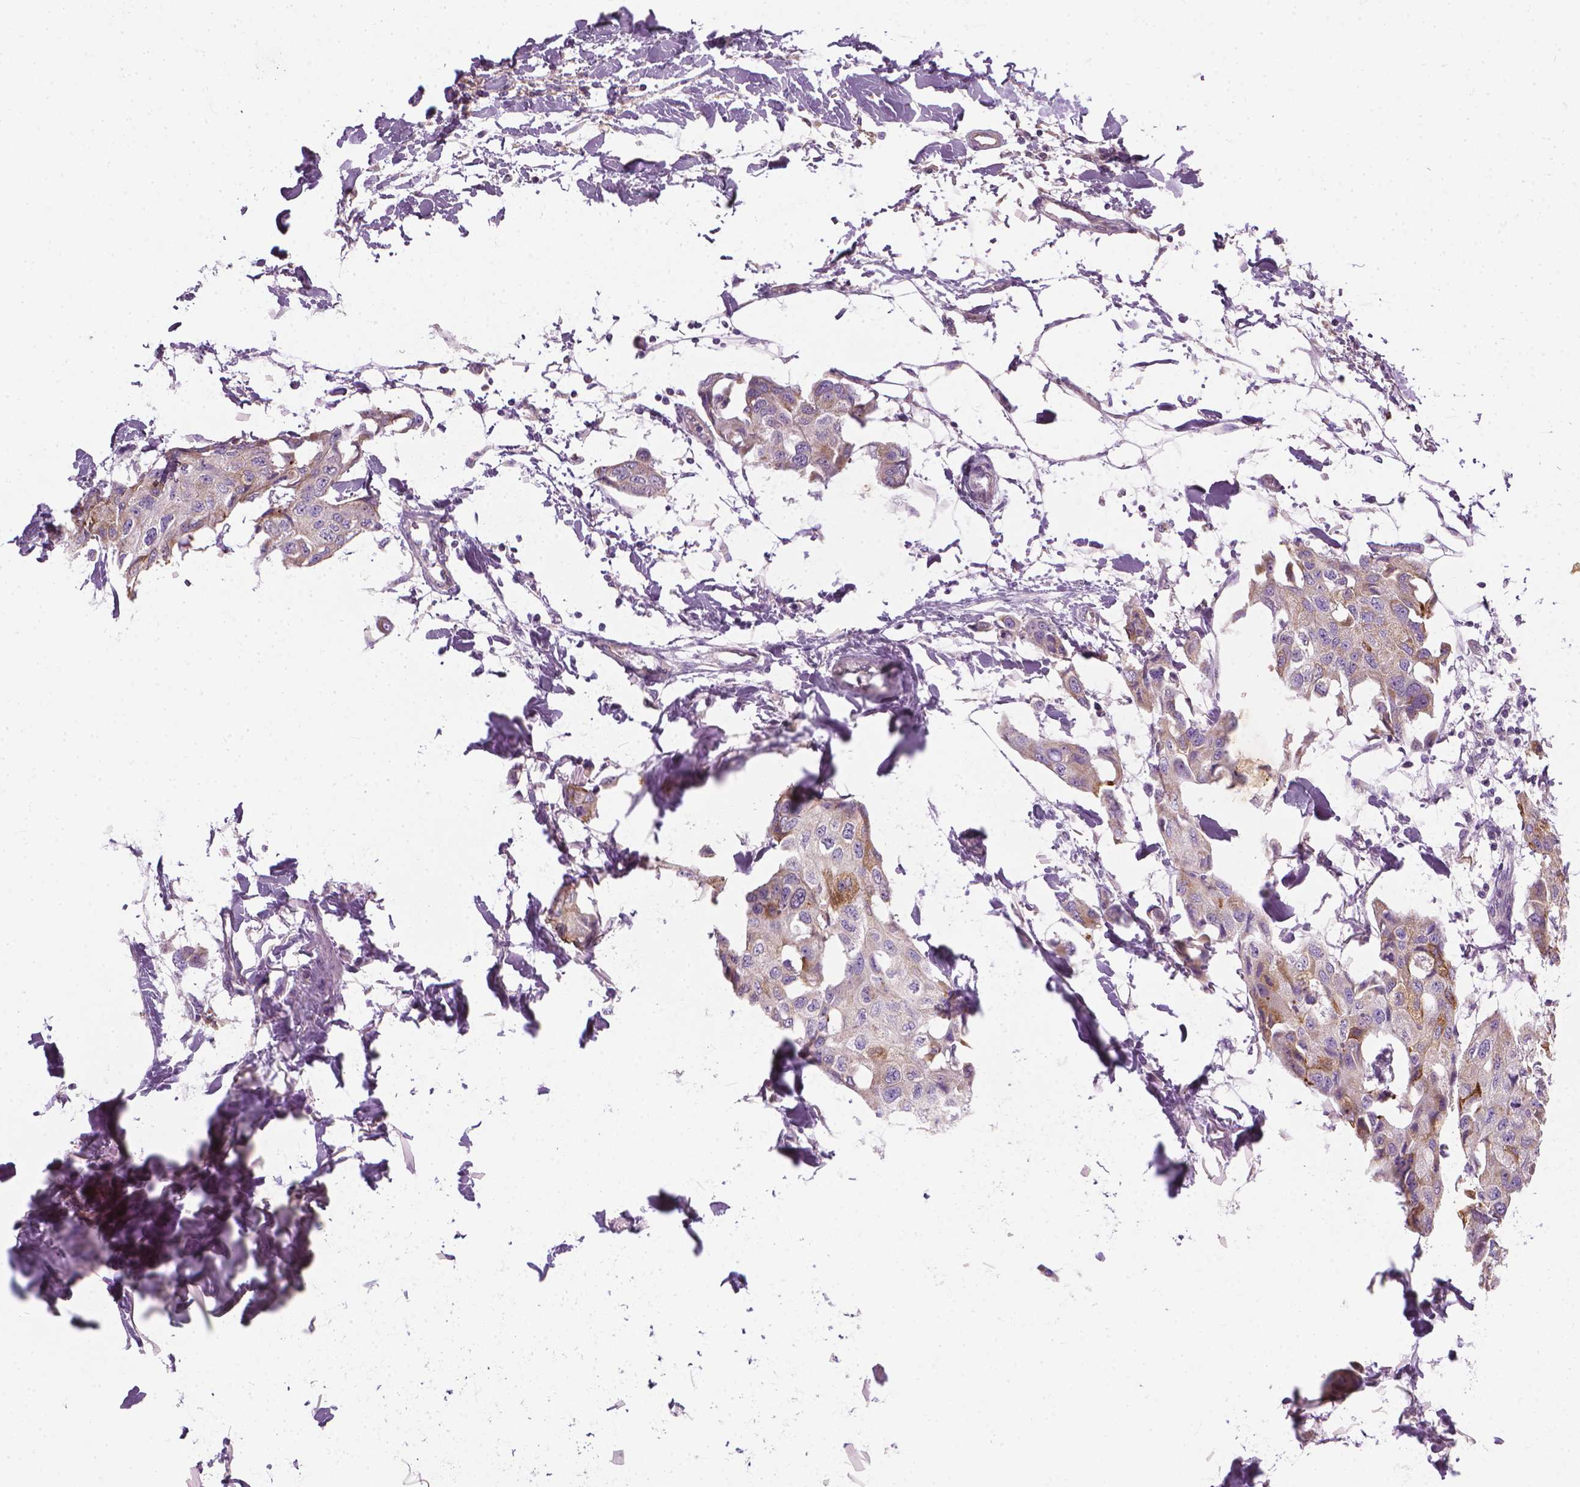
{"staining": {"intensity": "moderate", "quantity": "<25%", "location": "cytoplasmic/membranous"}, "tissue": "breast cancer", "cell_type": "Tumor cells", "image_type": "cancer", "snomed": [{"axis": "morphology", "description": "Duct carcinoma"}, {"axis": "topography", "description": "Breast"}], "caption": "A micrograph of breast cancer (invasive ductal carcinoma) stained for a protein displays moderate cytoplasmic/membranous brown staining in tumor cells.", "gene": "RIIAD1", "patient": {"sex": "female", "age": 80}}